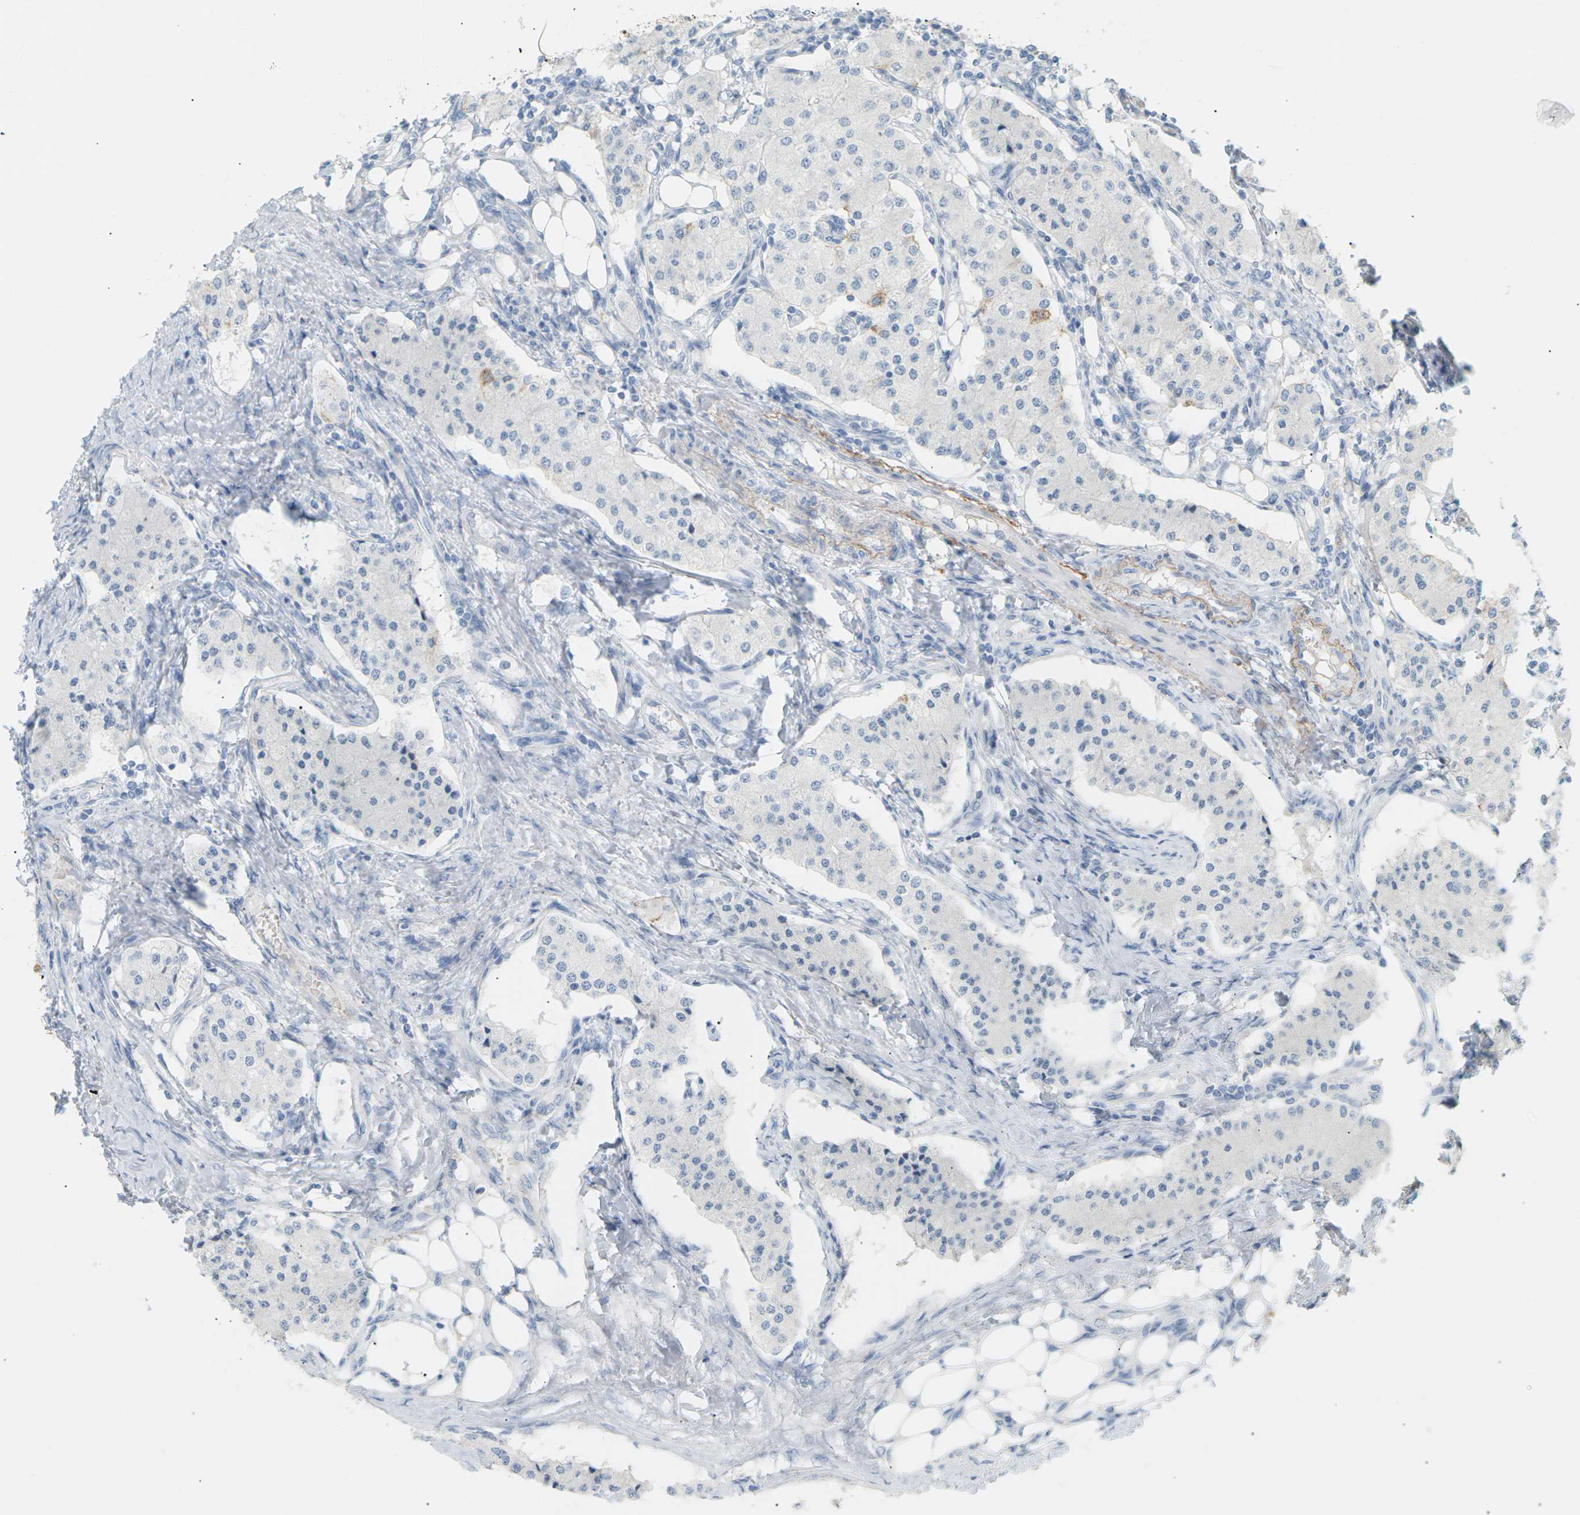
{"staining": {"intensity": "negative", "quantity": "none", "location": "none"}, "tissue": "carcinoid", "cell_type": "Tumor cells", "image_type": "cancer", "snomed": [{"axis": "morphology", "description": "Carcinoid, malignant, NOS"}, {"axis": "topography", "description": "Colon"}], "caption": "Tumor cells show no significant protein staining in malignant carcinoid. Nuclei are stained in blue.", "gene": "CLU", "patient": {"sex": "female", "age": 52}}